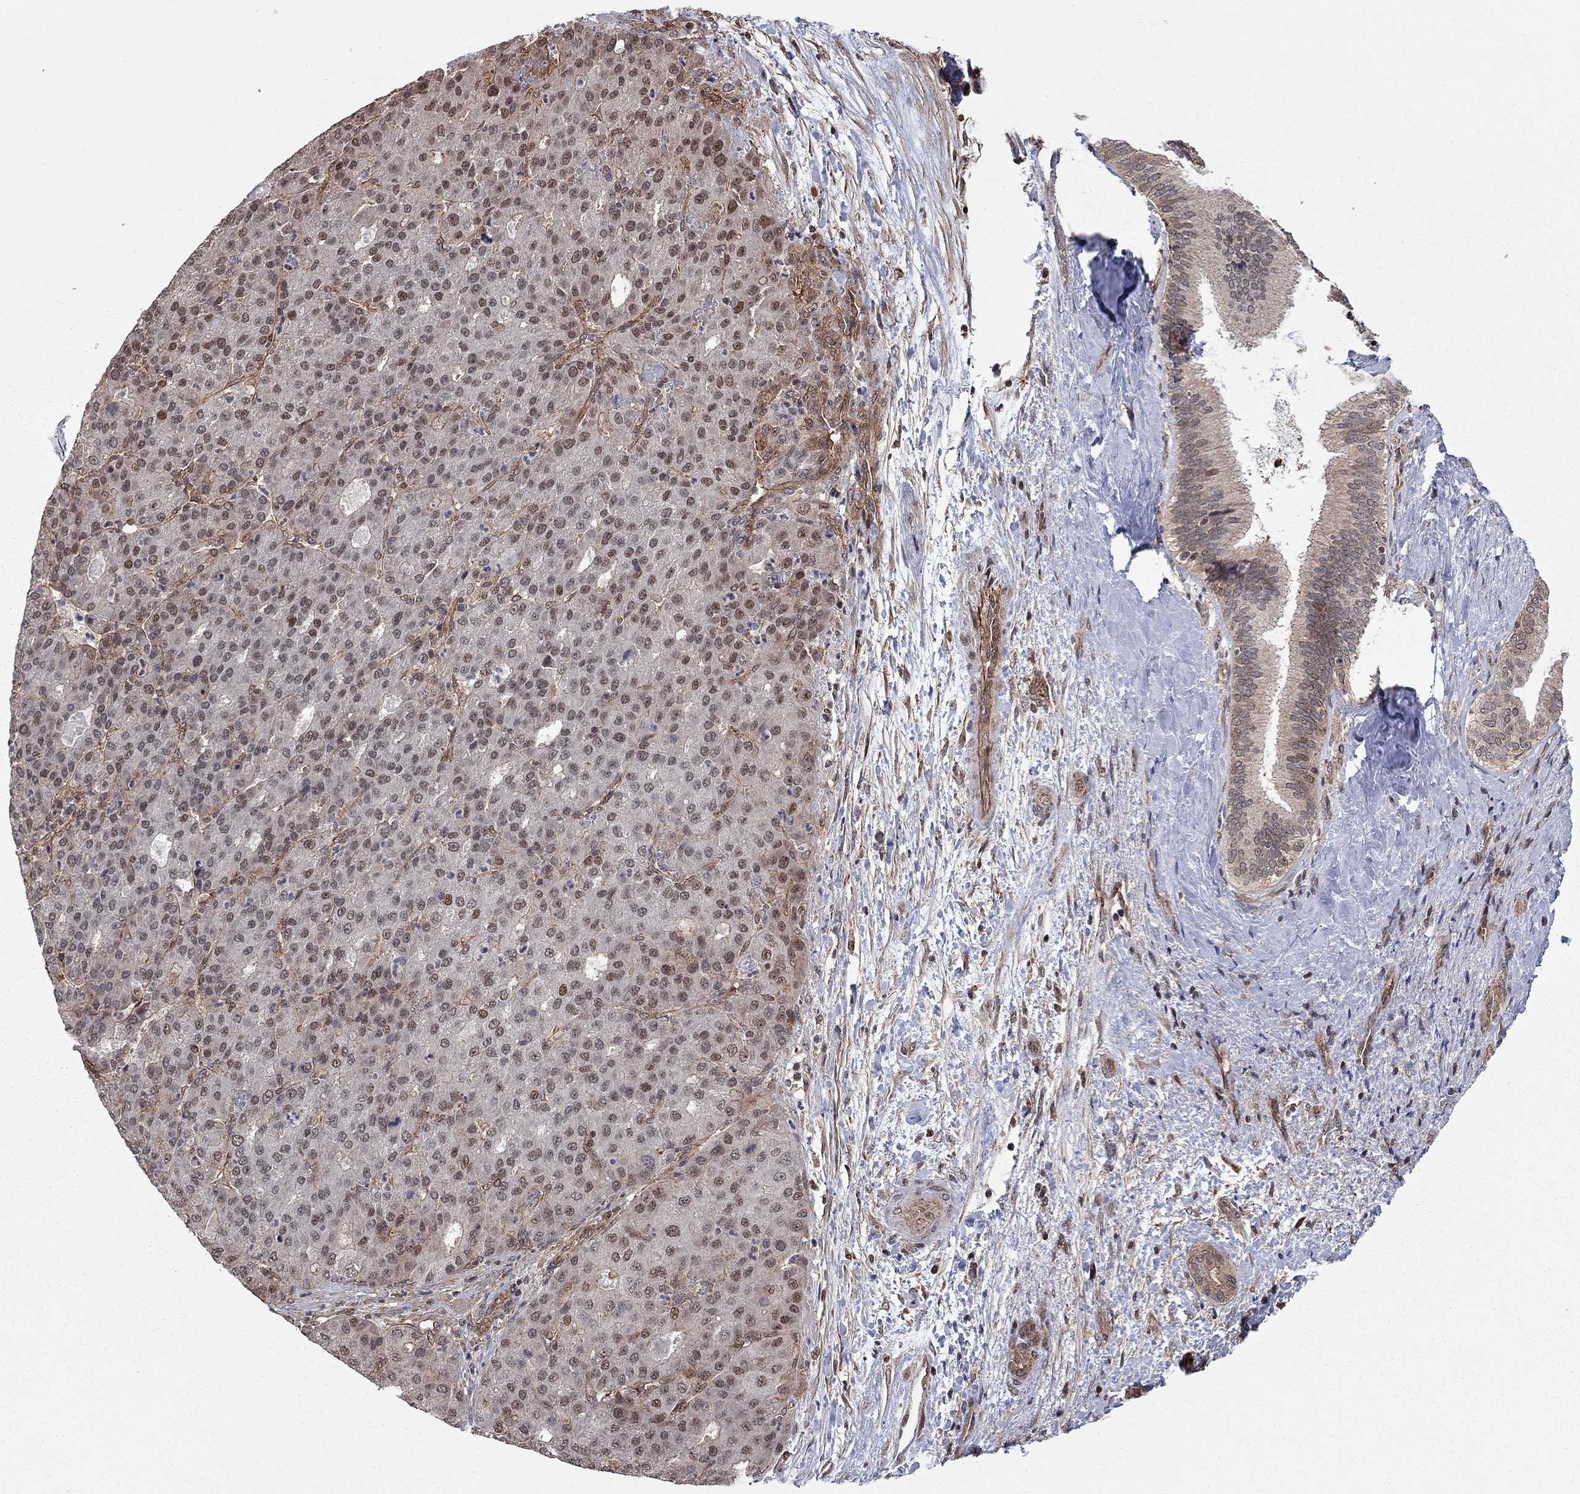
{"staining": {"intensity": "moderate", "quantity": "<25%", "location": "nuclear"}, "tissue": "liver cancer", "cell_type": "Tumor cells", "image_type": "cancer", "snomed": [{"axis": "morphology", "description": "Carcinoma, Hepatocellular, NOS"}, {"axis": "topography", "description": "Liver"}], "caption": "An immunohistochemistry photomicrograph of neoplastic tissue is shown. Protein staining in brown shows moderate nuclear positivity in liver hepatocellular carcinoma within tumor cells.", "gene": "TDP1", "patient": {"sex": "male", "age": 65}}